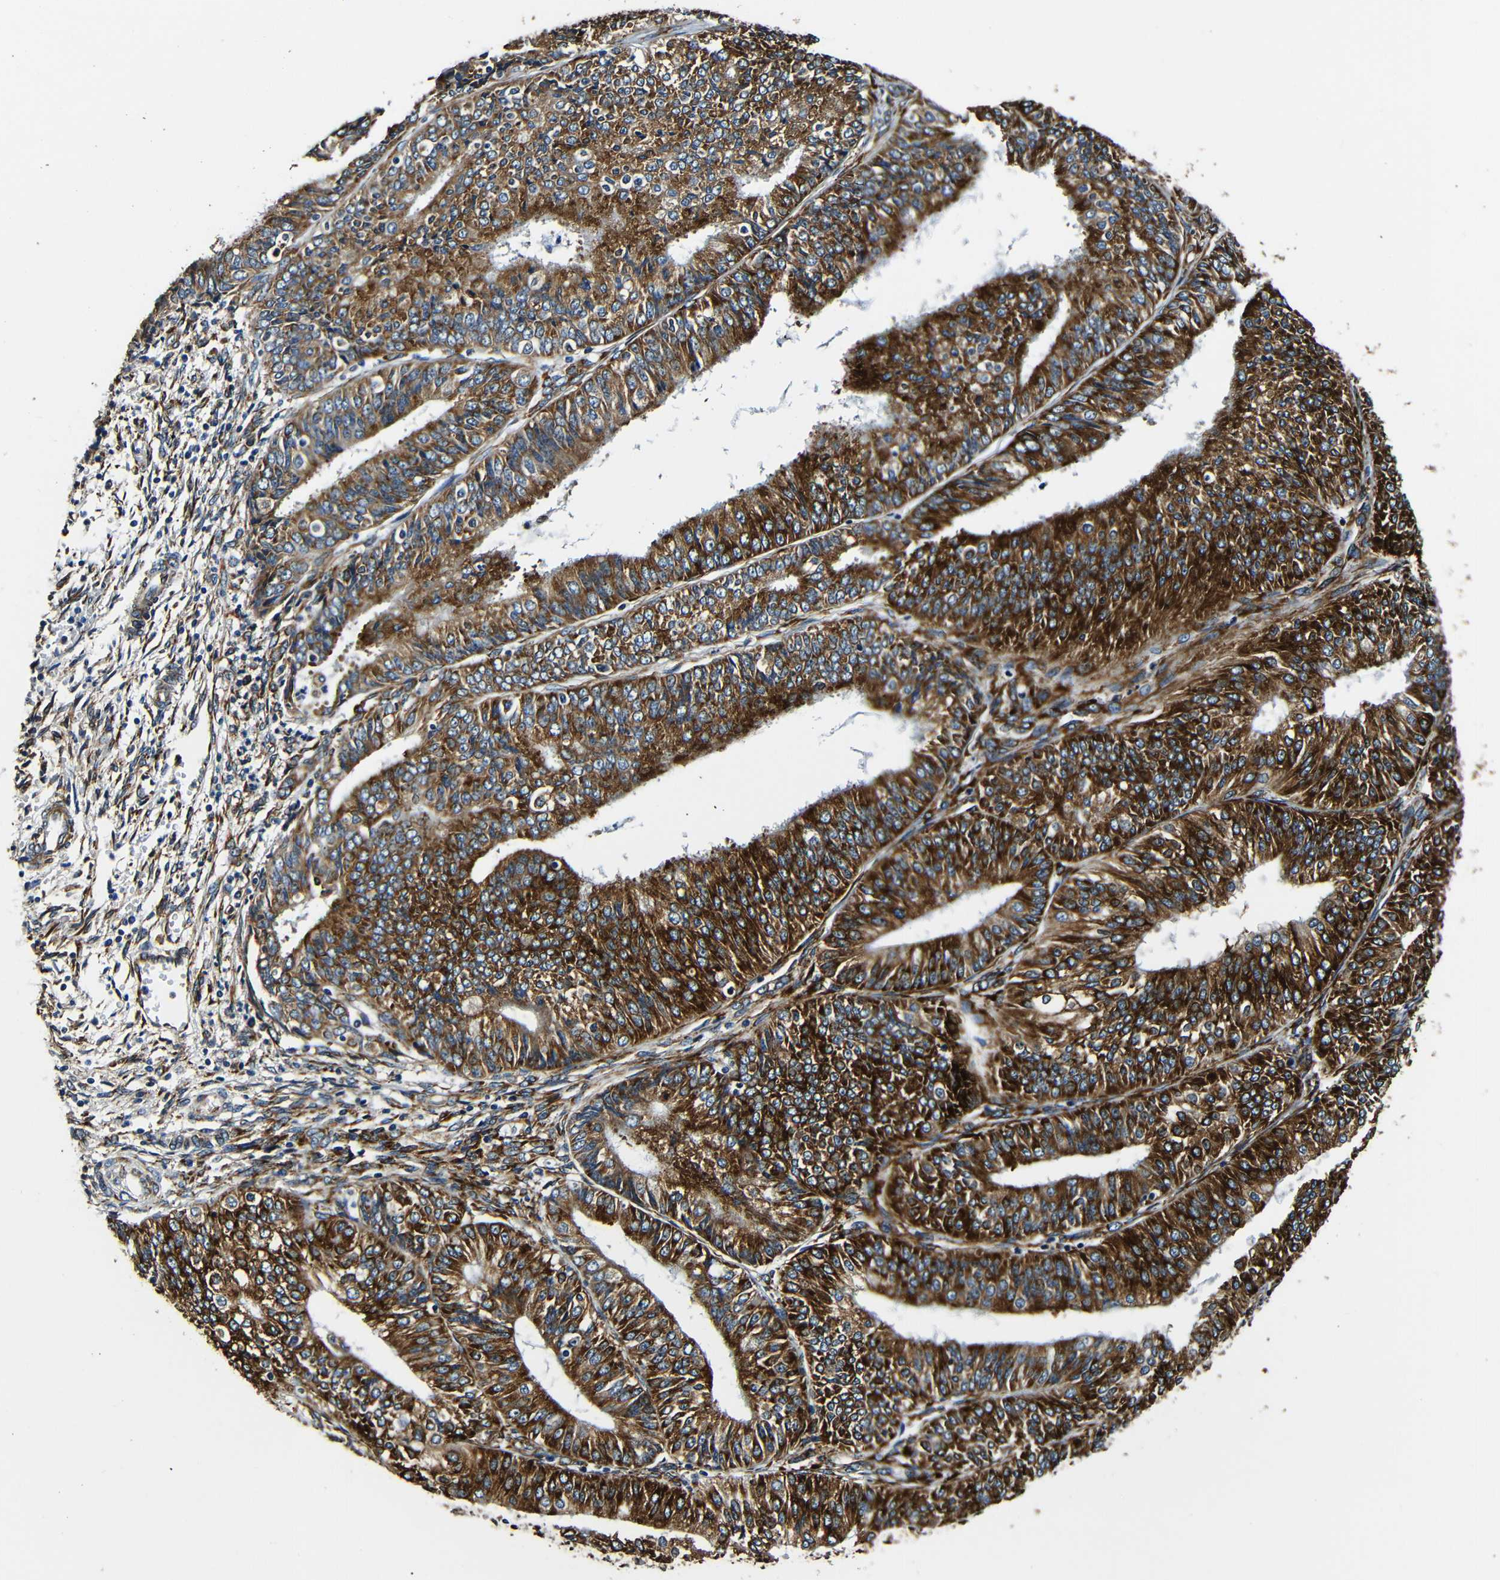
{"staining": {"intensity": "strong", "quantity": ">75%", "location": "cytoplasmic/membranous"}, "tissue": "endometrial cancer", "cell_type": "Tumor cells", "image_type": "cancer", "snomed": [{"axis": "morphology", "description": "Adenocarcinoma, NOS"}, {"axis": "topography", "description": "Endometrium"}], "caption": "Strong cytoplasmic/membranous positivity is appreciated in approximately >75% of tumor cells in endometrial cancer.", "gene": "RRBP1", "patient": {"sex": "female", "age": 58}}